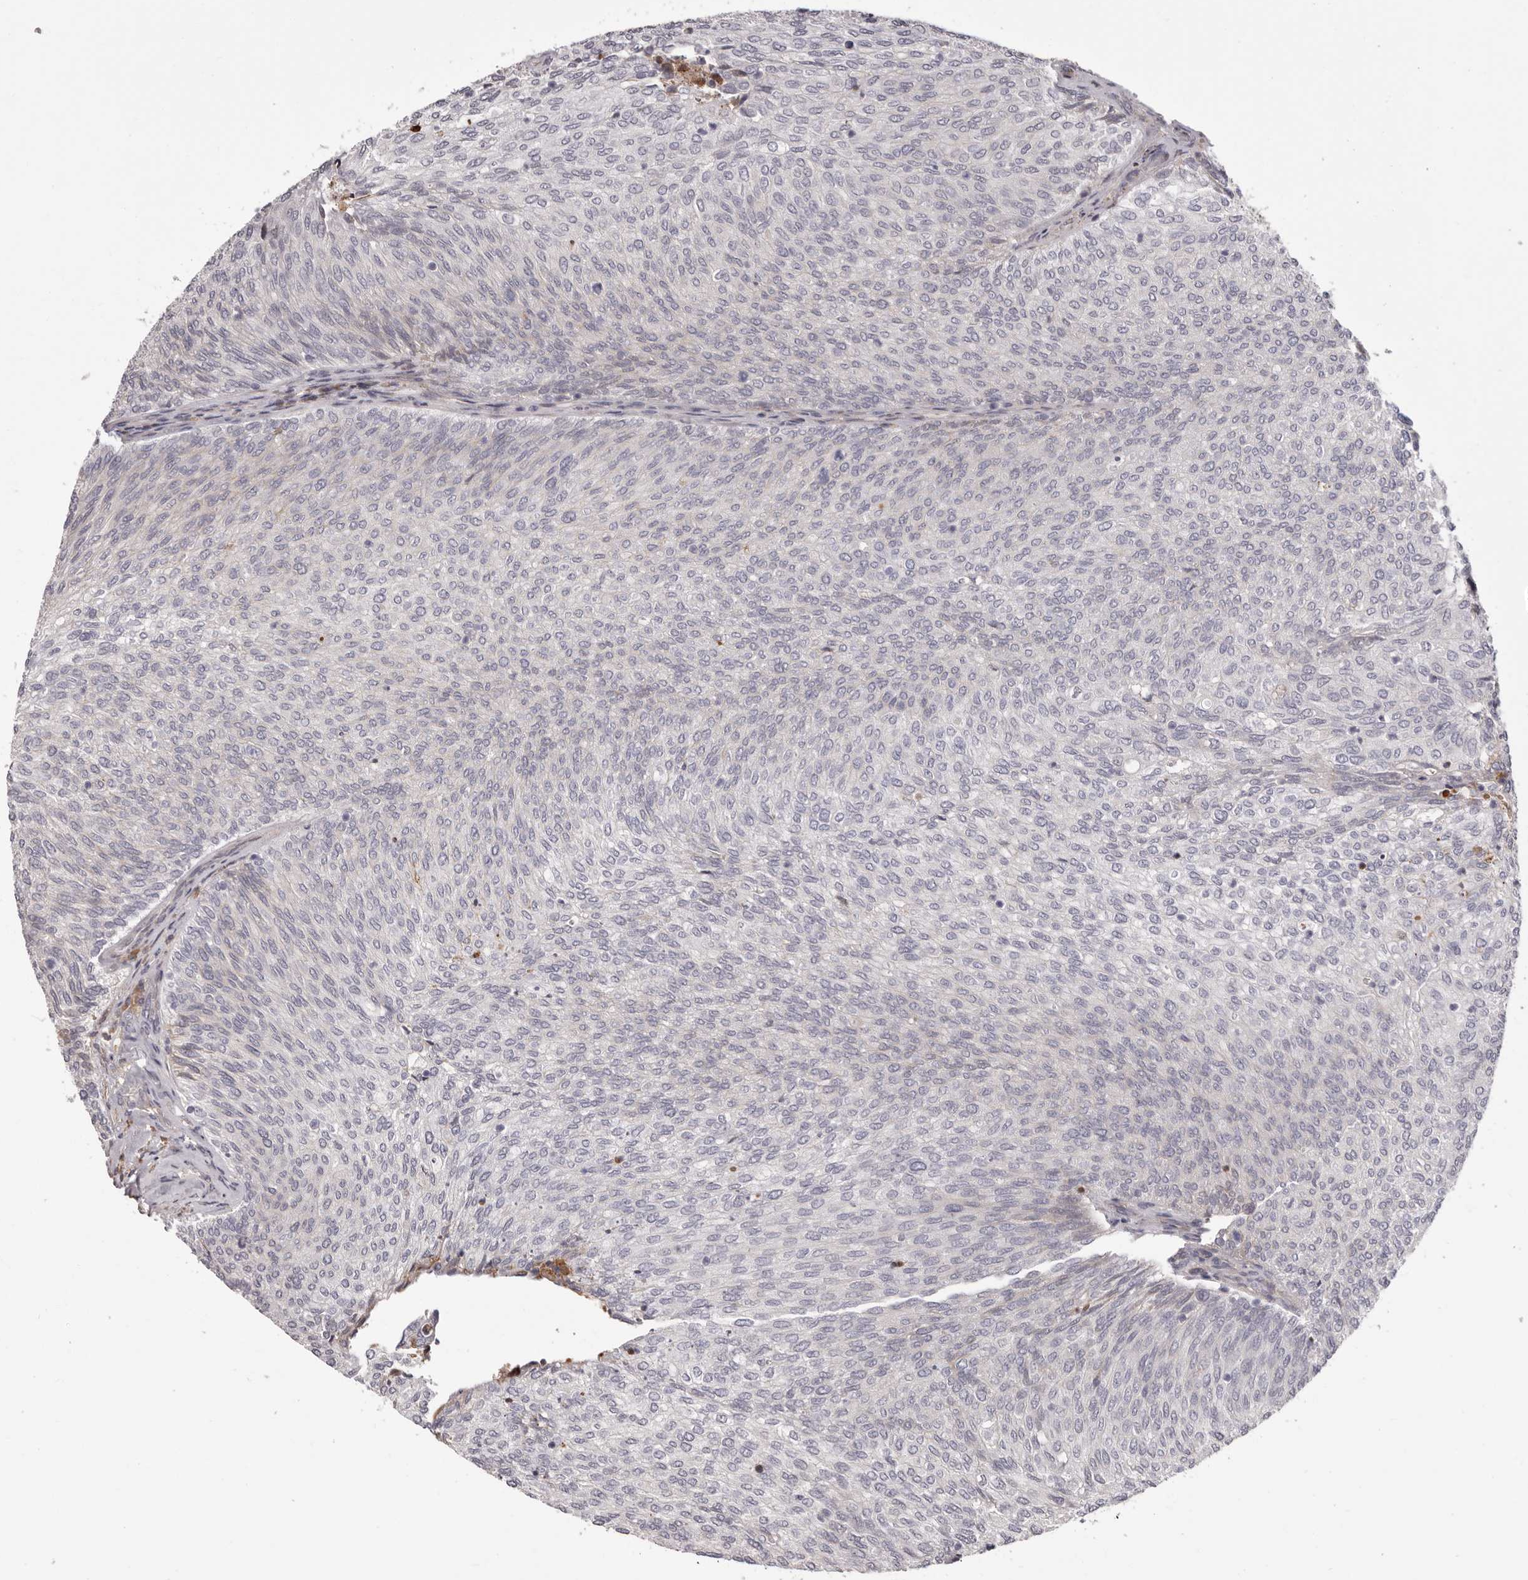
{"staining": {"intensity": "negative", "quantity": "none", "location": "none"}, "tissue": "urothelial cancer", "cell_type": "Tumor cells", "image_type": "cancer", "snomed": [{"axis": "morphology", "description": "Urothelial carcinoma, Low grade"}, {"axis": "topography", "description": "Urinary bladder"}], "caption": "Low-grade urothelial carcinoma was stained to show a protein in brown. There is no significant expression in tumor cells.", "gene": "OTUD3", "patient": {"sex": "female", "age": 79}}